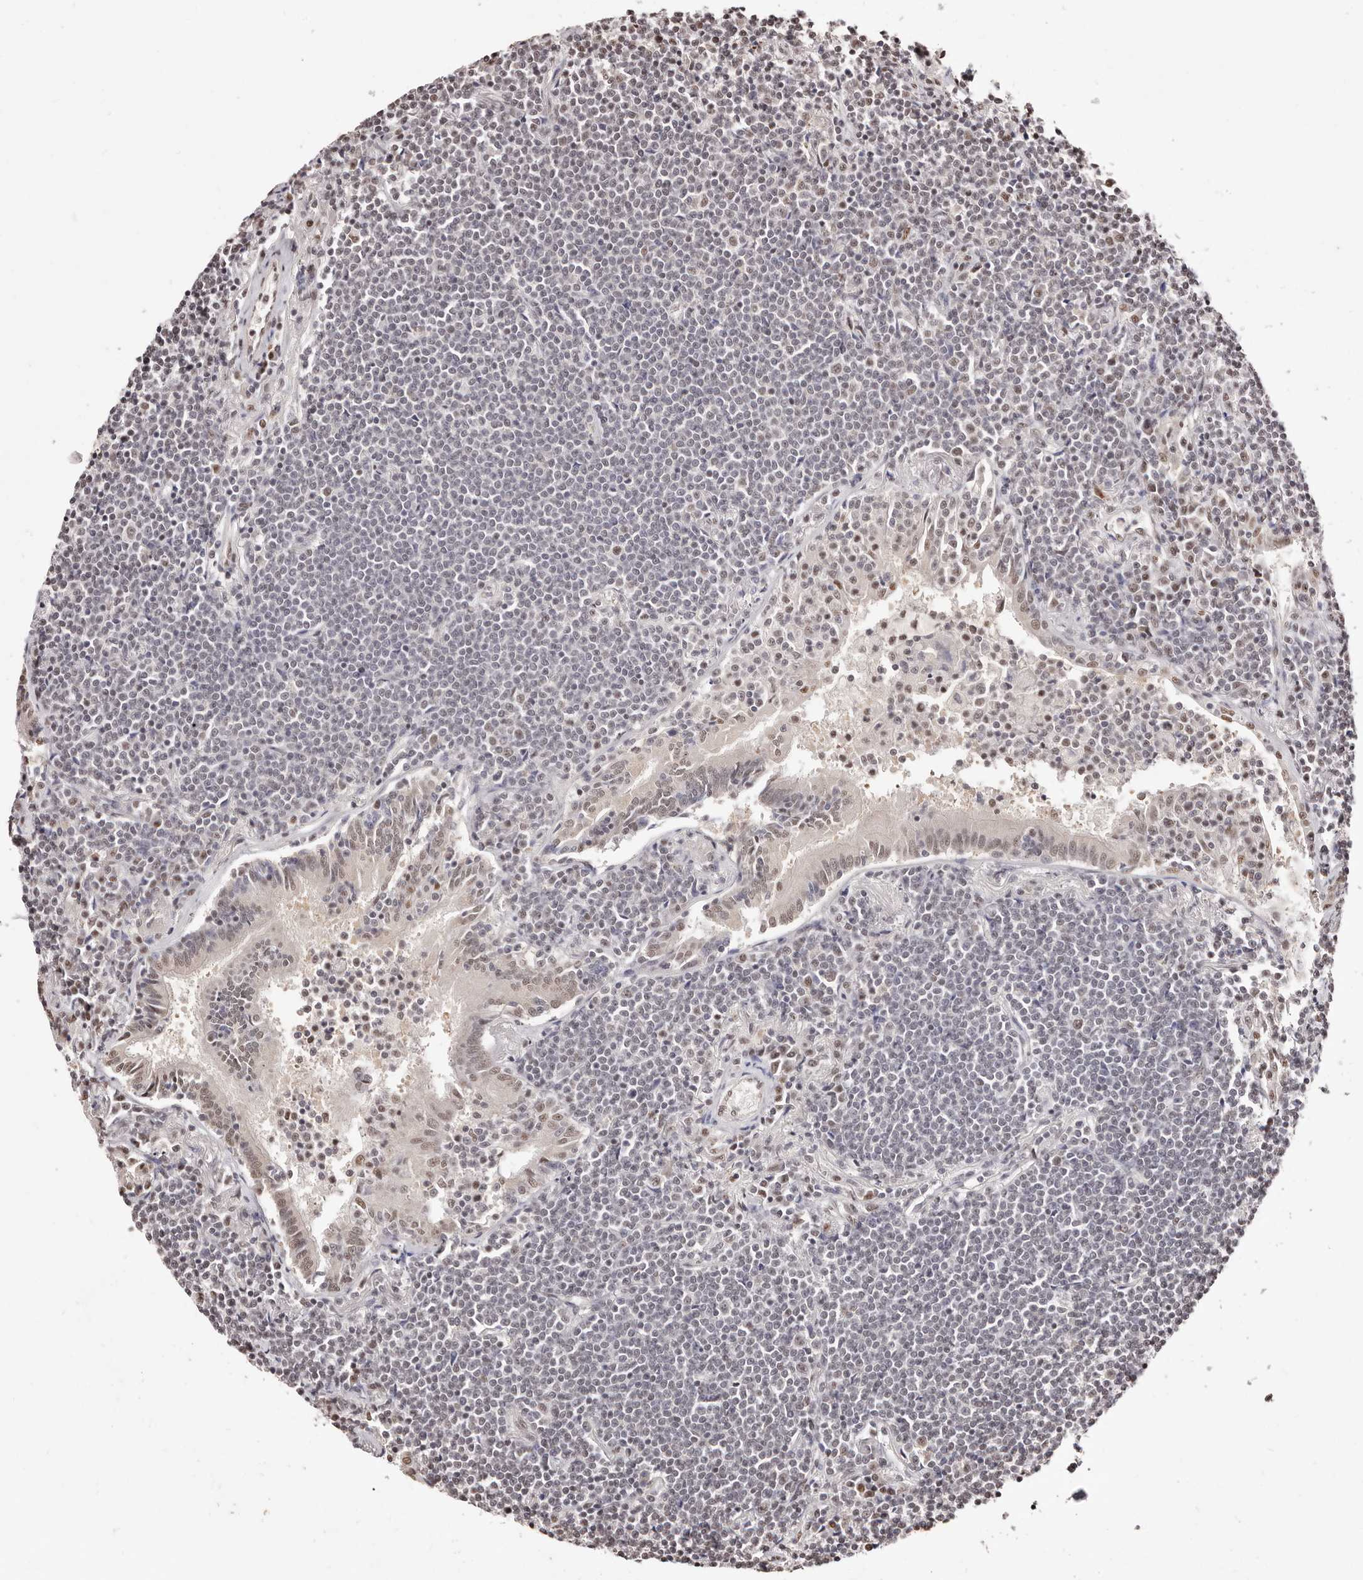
{"staining": {"intensity": "weak", "quantity": "<25%", "location": "nuclear"}, "tissue": "lymphoma", "cell_type": "Tumor cells", "image_type": "cancer", "snomed": [{"axis": "morphology", "description": "Malignant lymphoma, non-Hodgkin's type, Low grade"}, {"axis": "topography", "description": "Lung"}], "caption": "An image of malignant lymphoma, non-Hodgkin's type (low-grade) stained for a protein demonstrates no brown staining in tumor cells.", "gene": "BICRAL", "patient": {"sex": "female", "age": 71}}